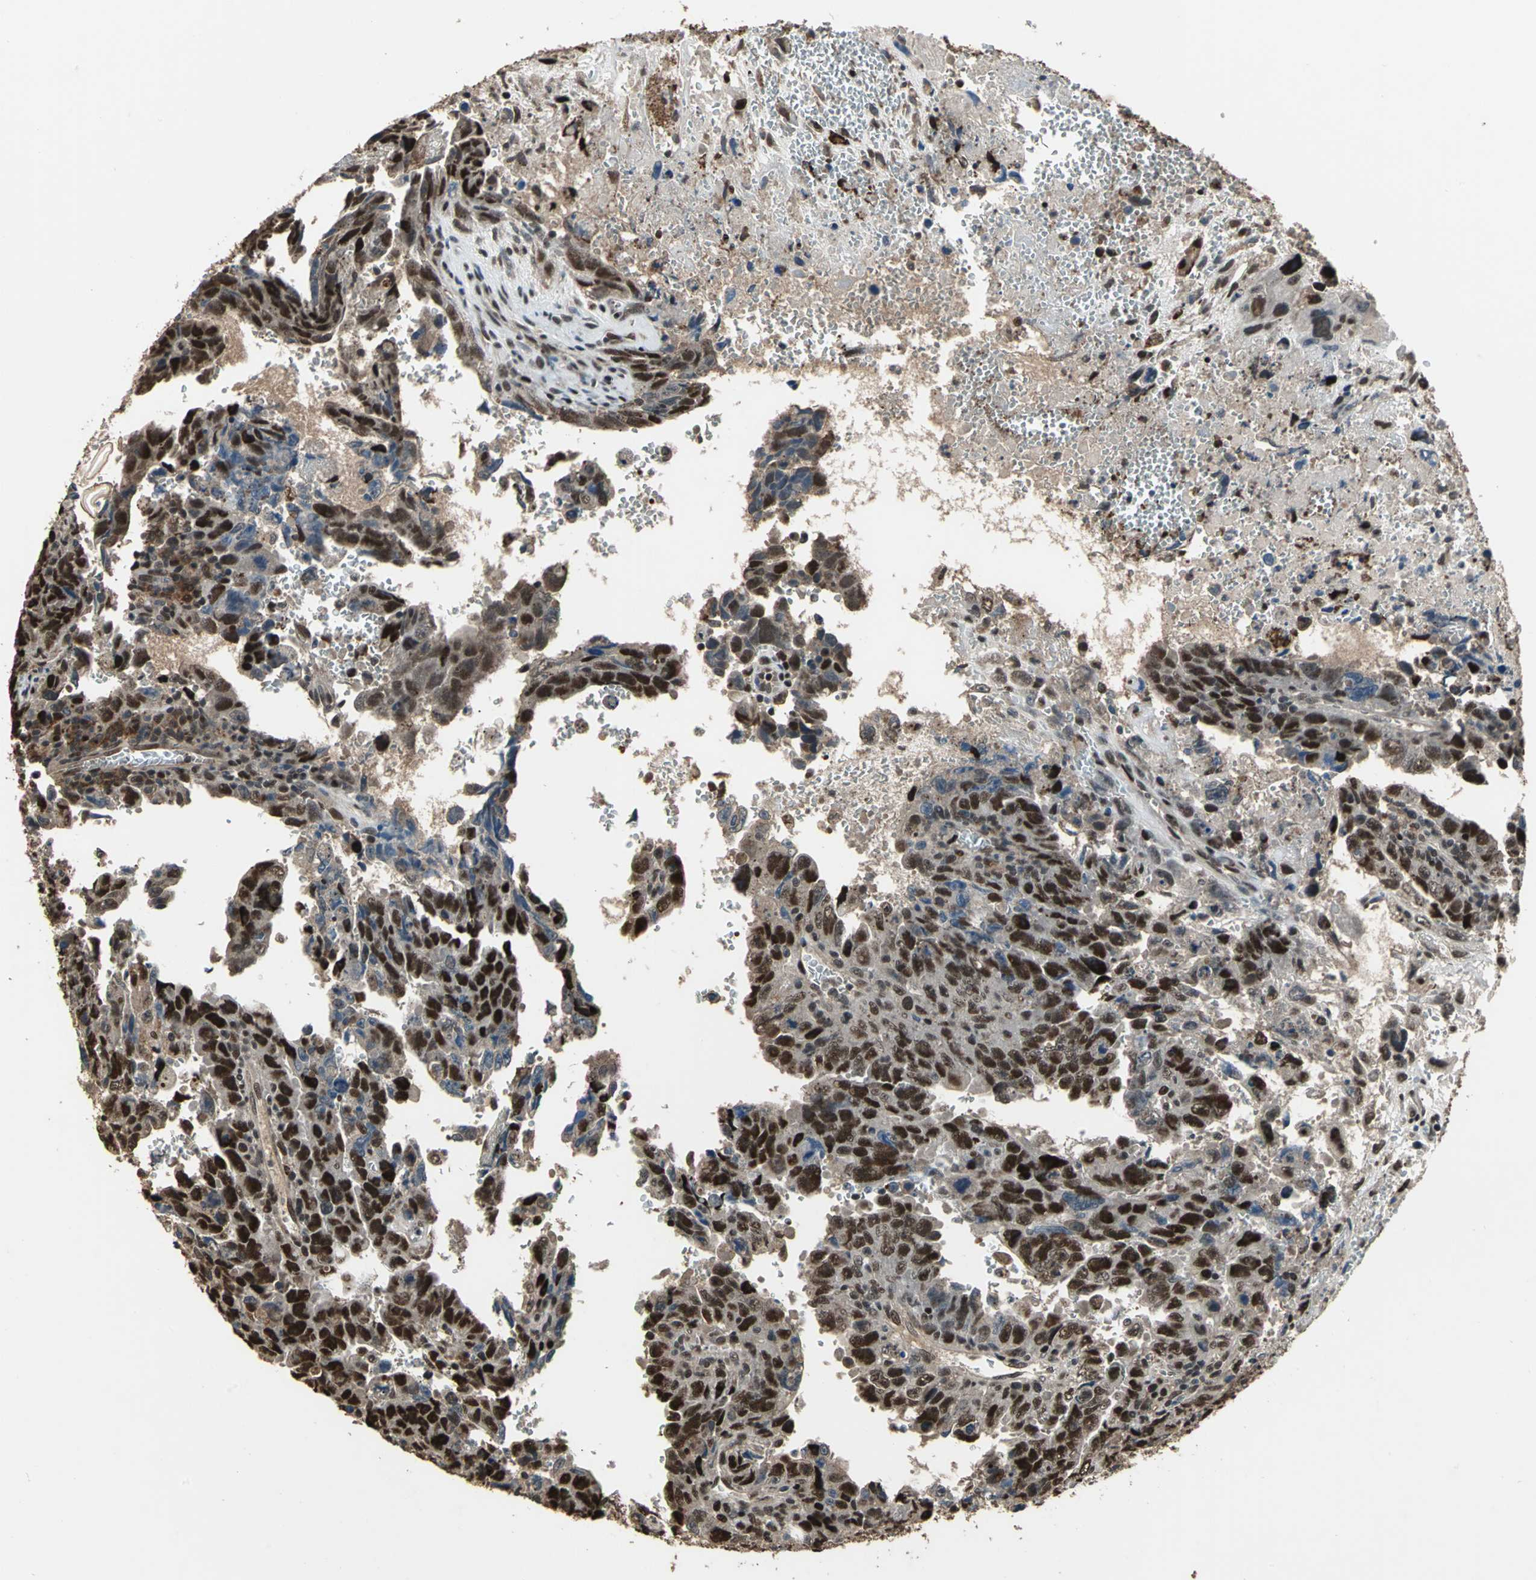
{"staining": {"intensity": "strong", "quantity": ">75%", "location": "nuclear"}, "tissue": "testis cancer", "cell_type": "Tumor cells", "image_type": "cancer", "snomed": [{"axis": "morphology", "description": "Carcinoma, Embryonal, NOS"}, {"axis": "topography", "description": "Testis"}], "caption": "This histopathology image shows testis cancer stained with IHC to label a protein in brown. The nuclear of tumor cells show strong positivity for the protein. Nuclei are counter-stained blue.", "gene": "MIS18BP1", "patient": {"sex": "male", "age": 28}}